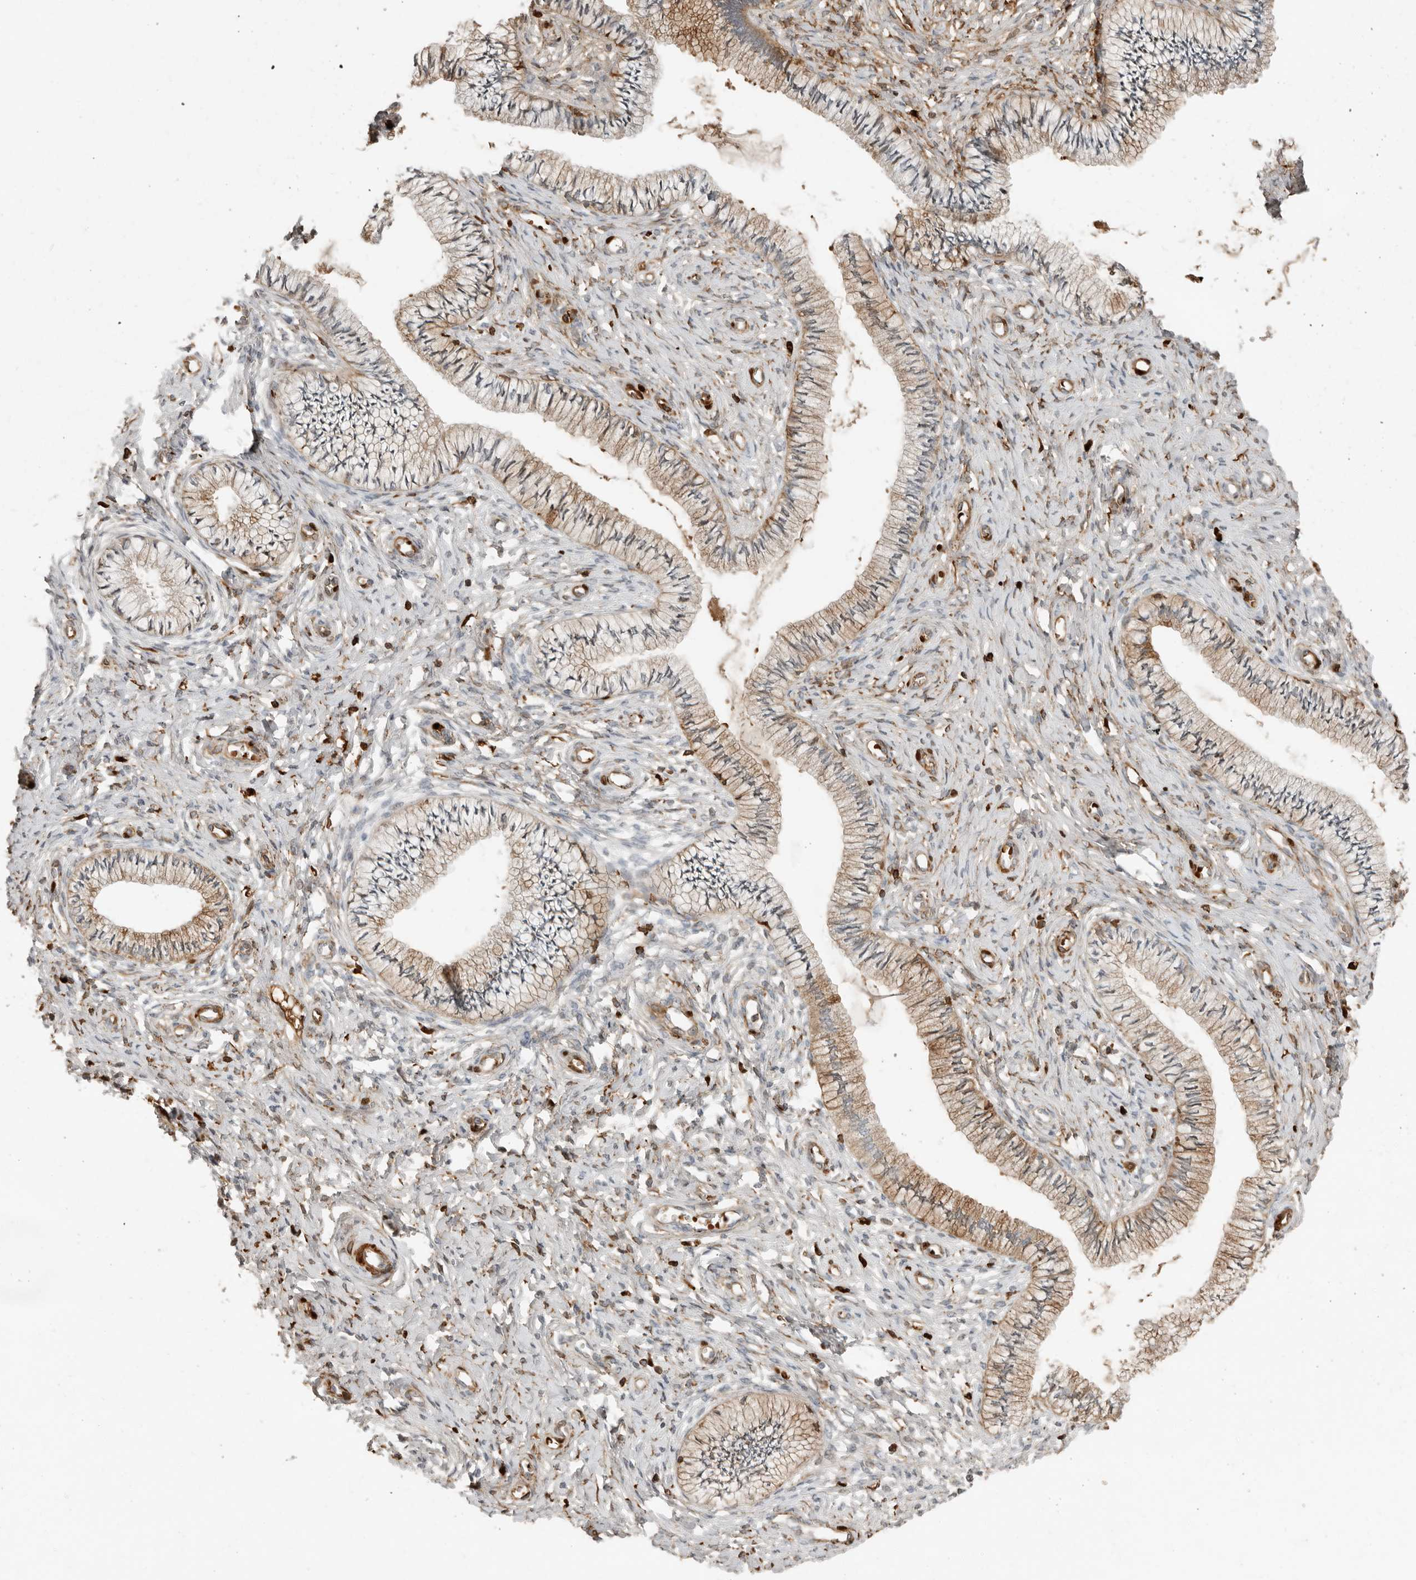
{"staining": {"intensity": "weak", "quantity": "25%-75%", "location": "cytoplasmic/membranous"}, "tissue": "cervix", "cell_type": "Glandular cells", "image_type": "normal", "snomed": [{"axis": "morphology", "description": "Normal tissue, NOS"}, {"axis": "topography", "description": "Cervix"}], "caption": "This is an image of immunohistochemistry staining of unremarkable cervix, which shows weak expression in the cytoplasmic/membranous of glandular cells.", "gene": "KLHL38", "patient": {"sex": "female", "age": 36}}